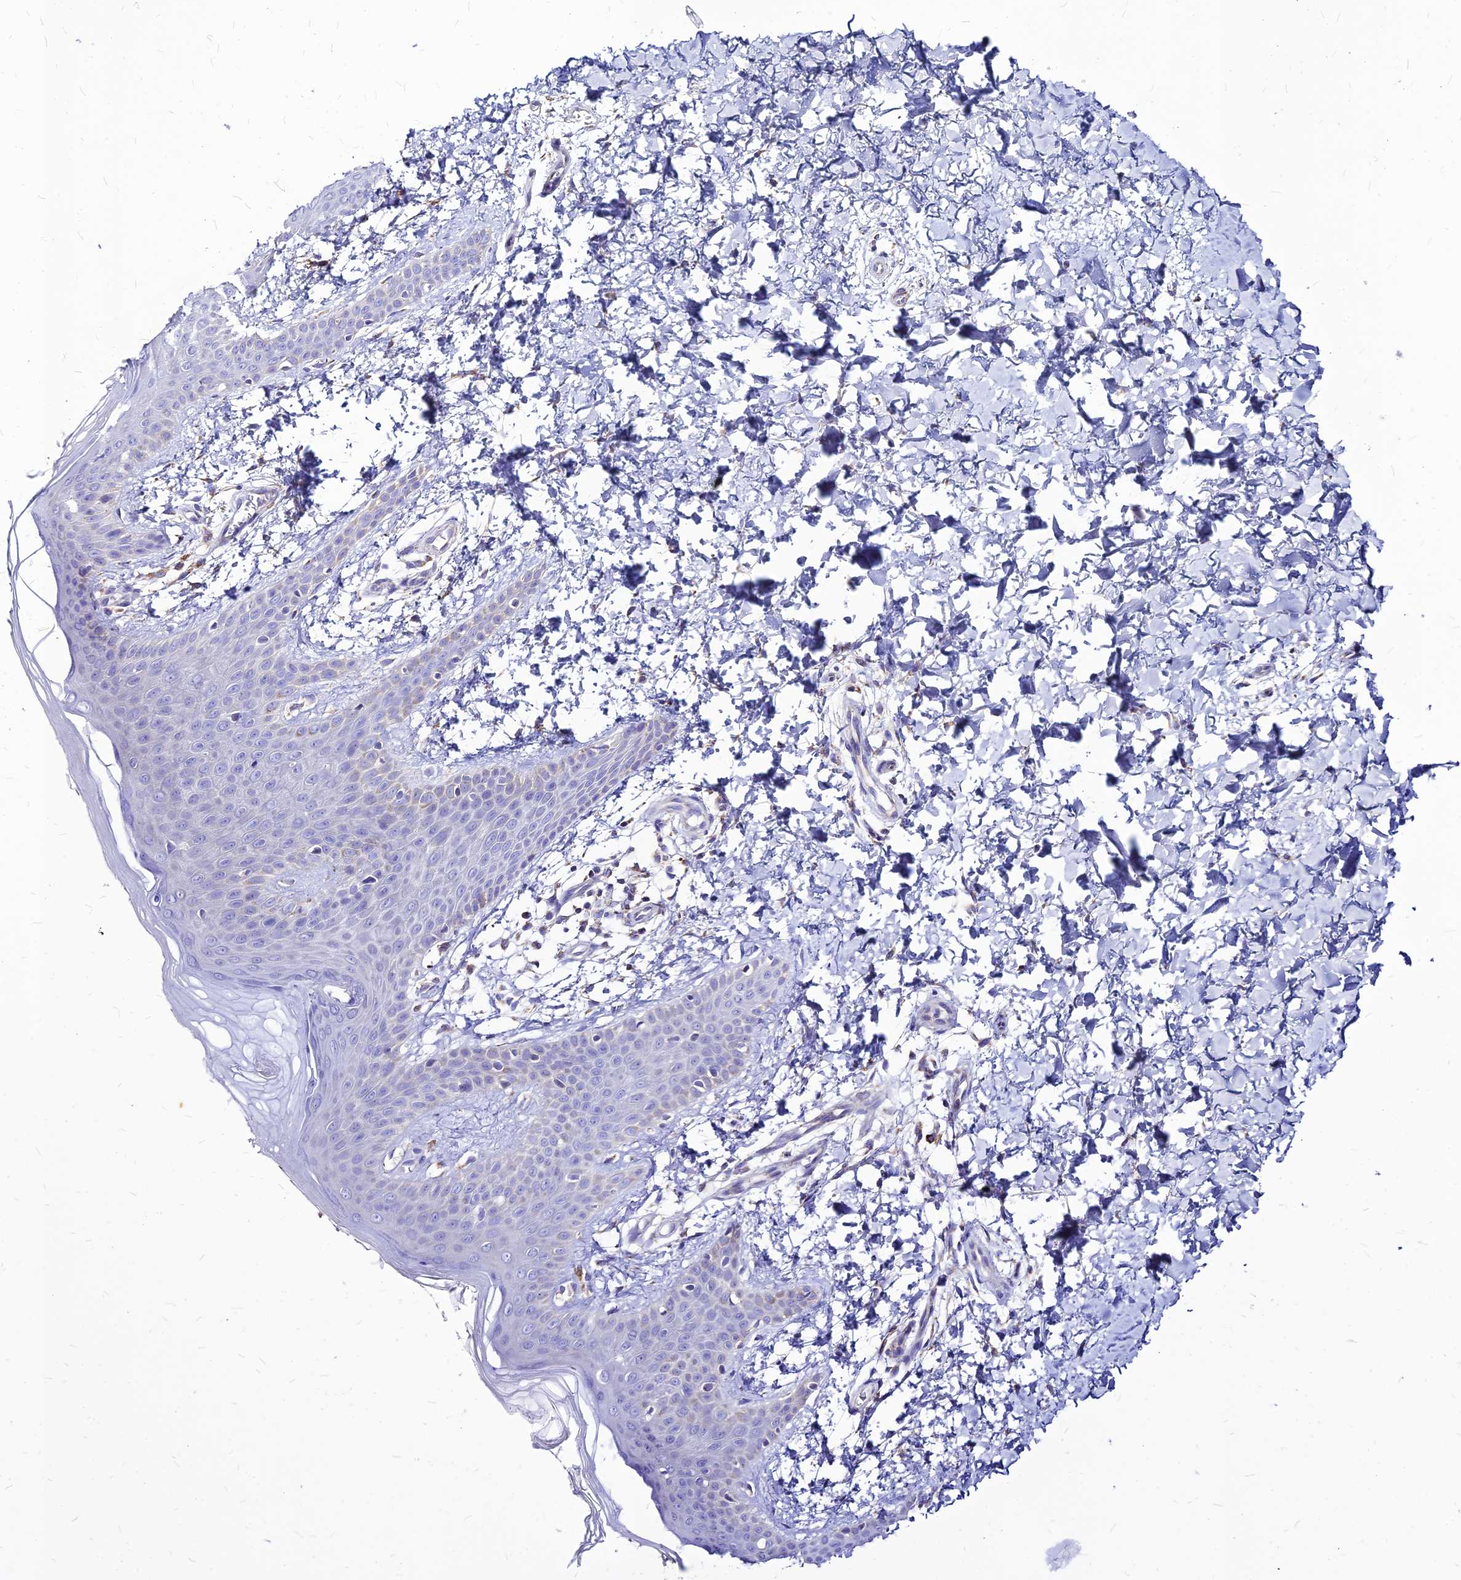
{"staining": {"intensity": "negative", "quantity": "none", "location": "none"}, "tissue": "skin", "cell_type": "Fibroblasts", "image_type": "normal", "snomed": [{"axis": "morphology", "description": "Normal tissue, NOS"}, {"axis": "topography", "description": "Skin"}], "caption": "An IHC micrograph of normal skin is shown. There is no staining in fibroblasts of skin. (DAB (3,3'-diaminobenzidine) immunohistochemistry with hematoxylin counter stain).", "gene": "ECI1", "patient": {"sex": "male", "age": 36}}